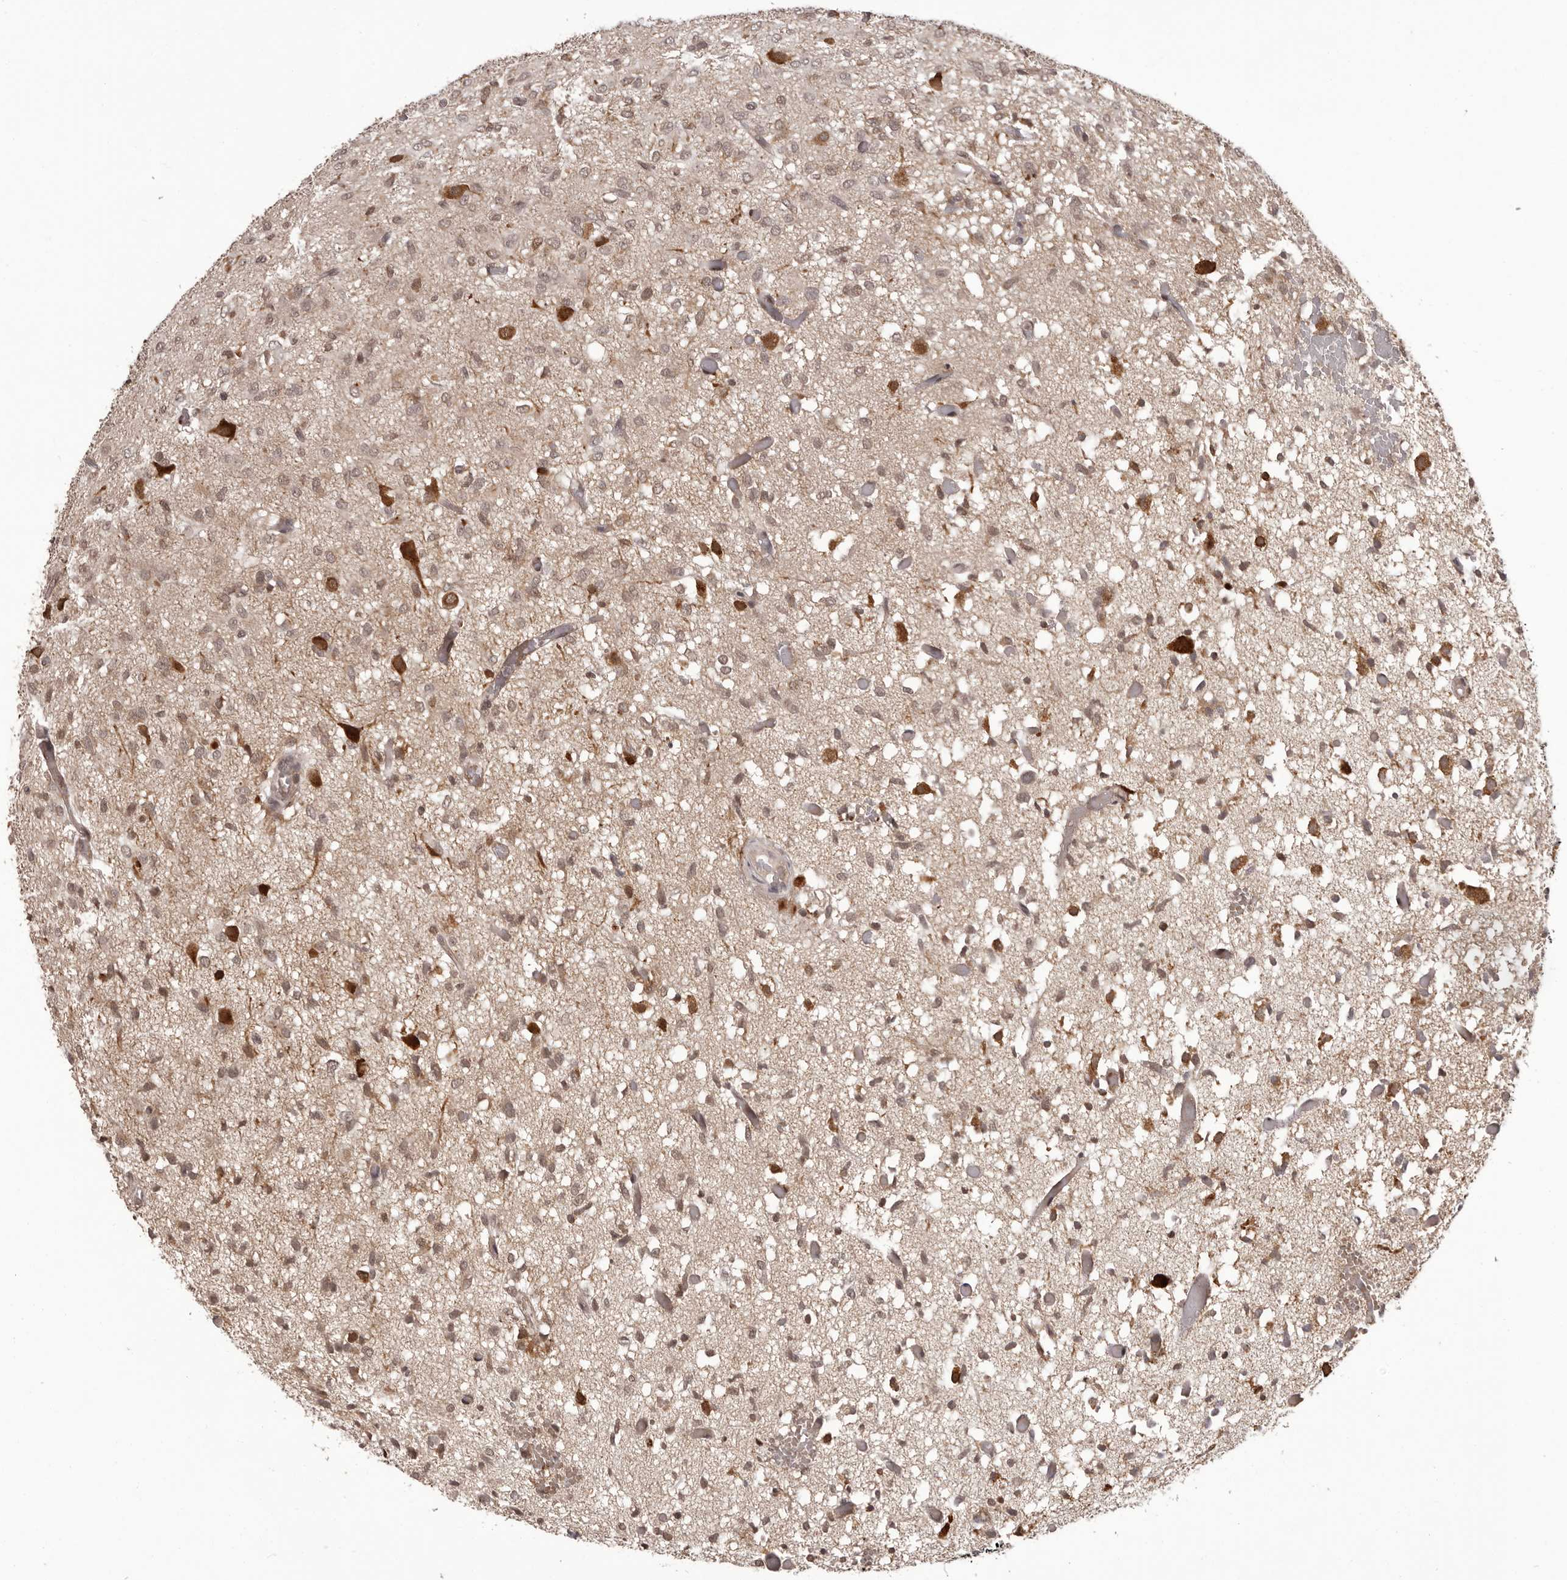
{"staining": {"intensity": "weak", "quantity": ">75%", "location": "nuclear"}, "tissue": "glioma", "cell_type": "Tumor cells", "image_type": "cancer", "snomed": [{"axis": "morphology", "description": "Glioma, malignant, High grade"}, {"axis": "topography", "description": "Brain"}], "caption": "The image shows a brown stain indicating the presence of a protein in the nuclear of tumor cells in glioma.", "gene": "IL32", "patient": {"sex": "female", "age": 59}}